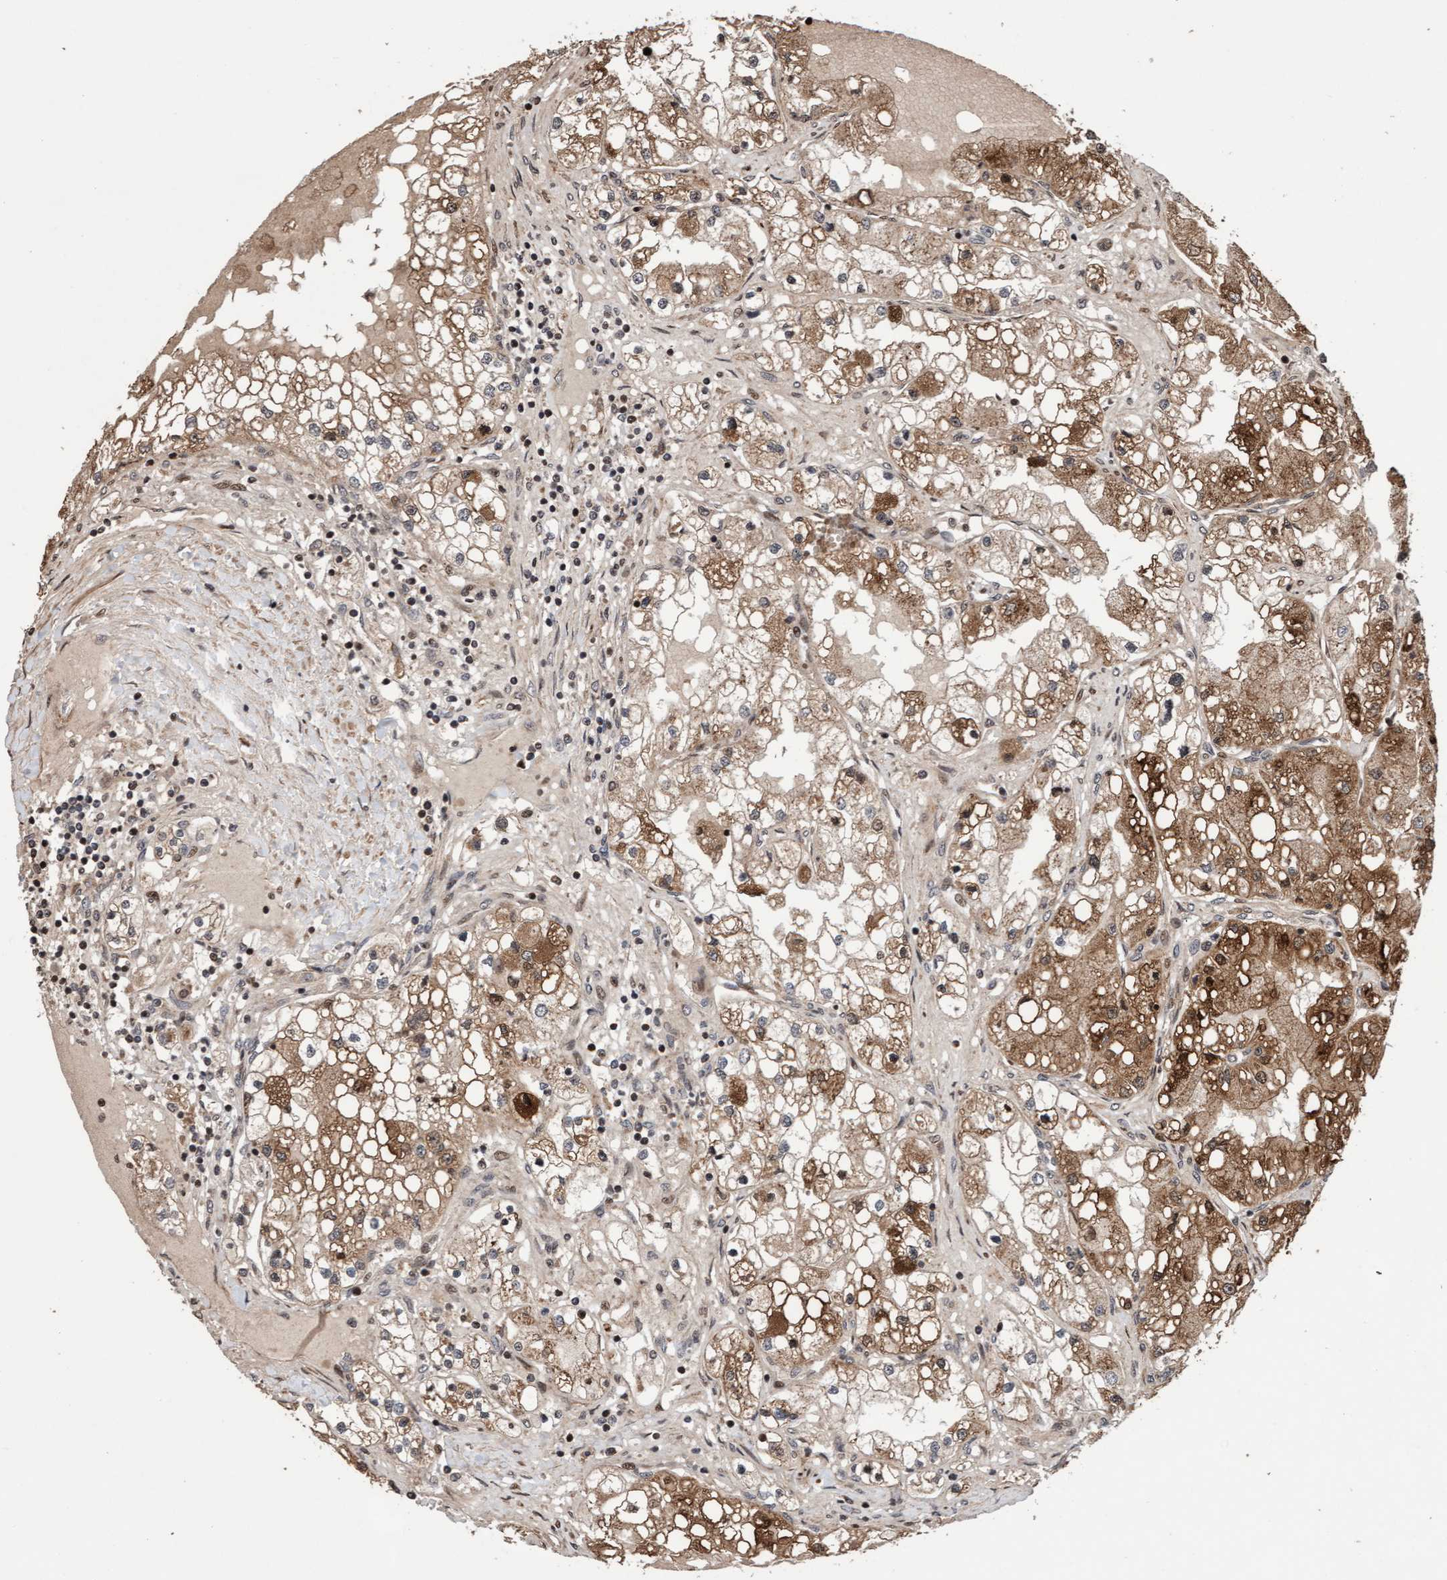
{"staining": {"intensity": "moderate", "quantity": ">75%", "location": "cytoplasmic/membranous"}, "tissue": "renal cancer", "cell_type": "Tumor cells", "image_type": "cancer", "snomed": [{"axis": "morphology", "description": "Adenocarcinoma, NOS"}, {"axis": "topography", "description": "Kidney"}], "caption": "A medium amount of moderate cytoplasmic/membranous staining is identified in about >75% of tumor cells in renal cancer tissue. The protein is stained brown, and the nuclei are stained in blue (DAB IHC with brightfield microscopy, high magnification).", "gene": "PECR", "patient": {"sex": "male", "age": 68}}